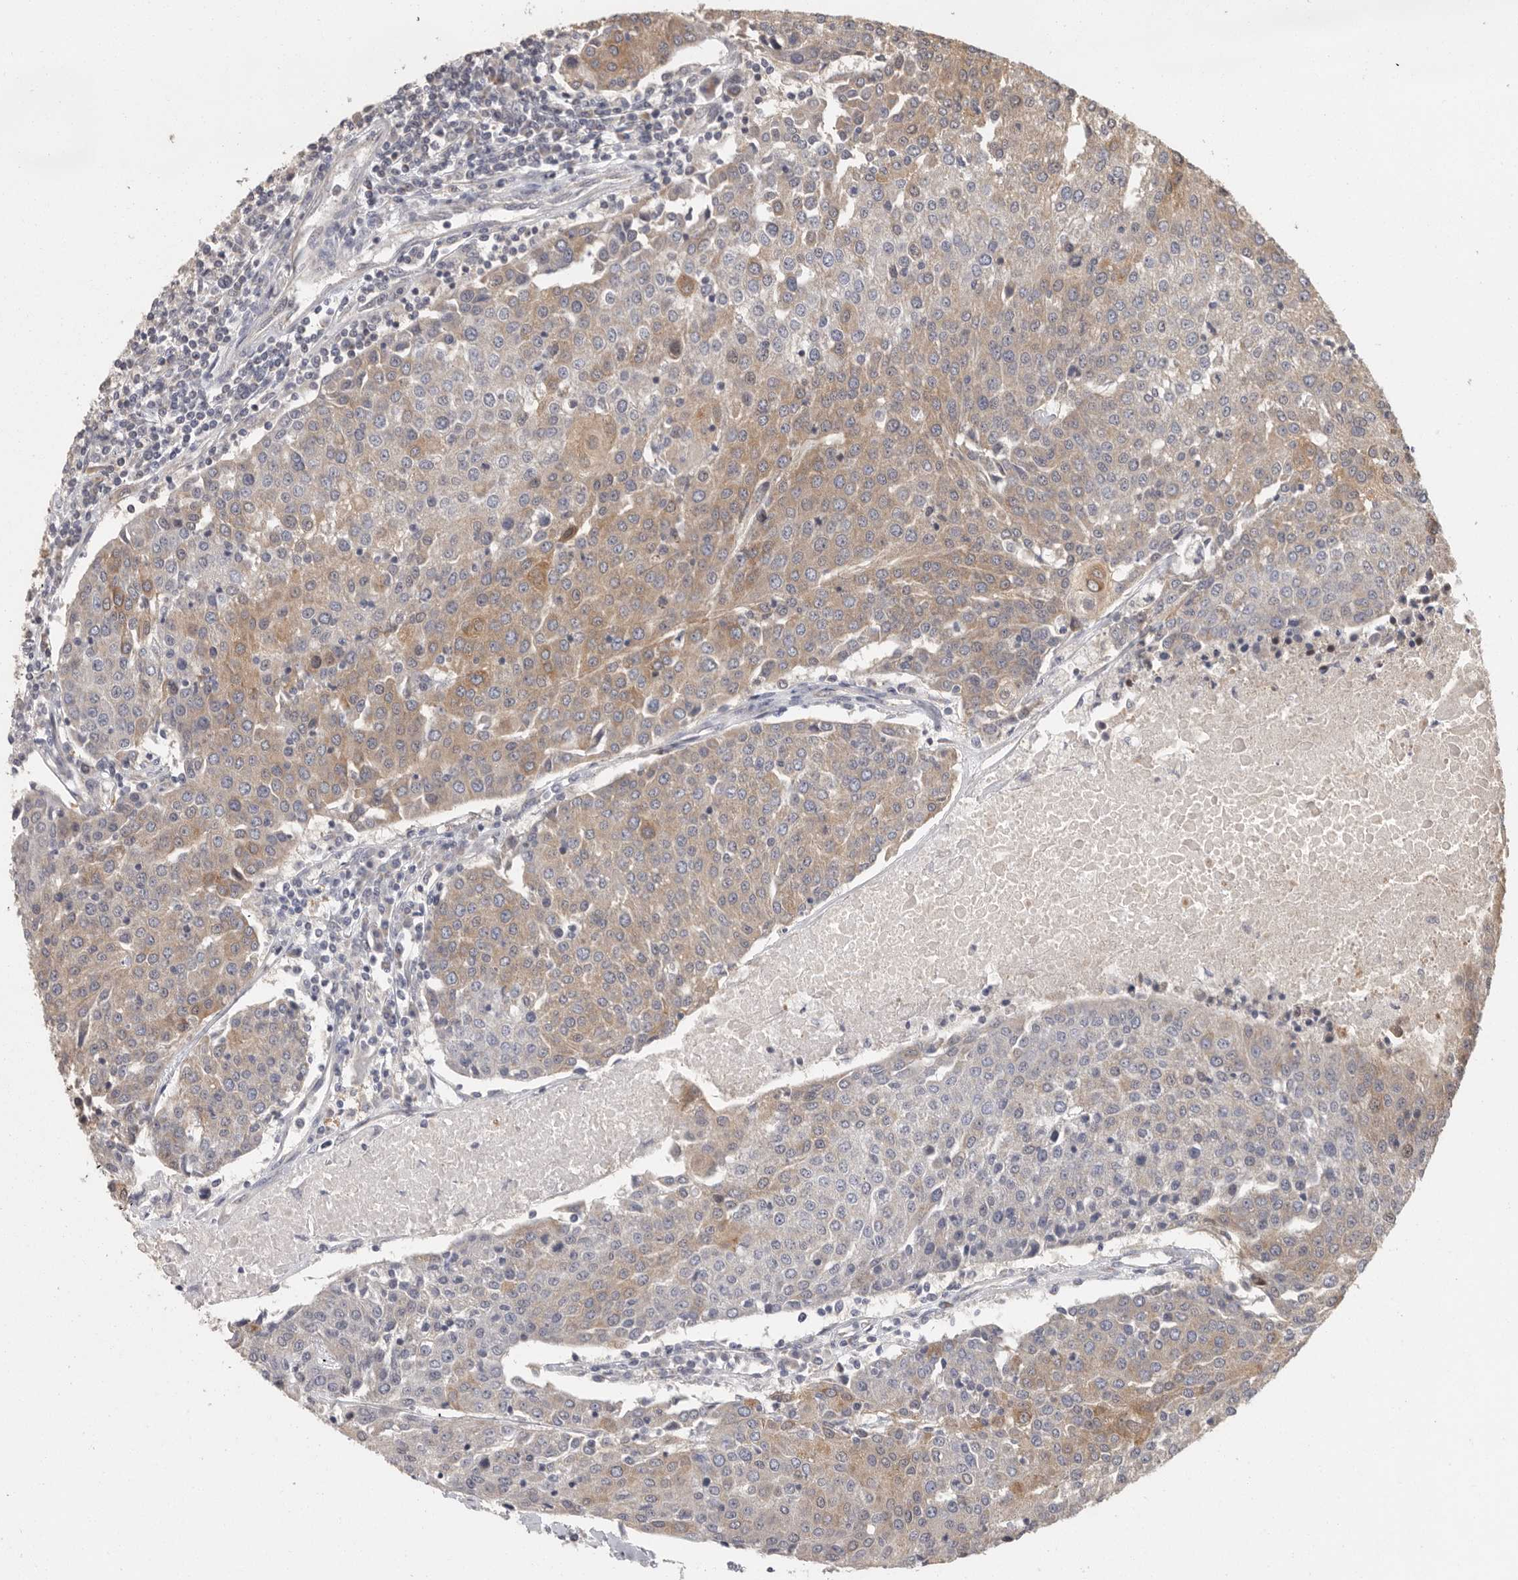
{"staining": {"intensity": "moderate", "quantity": "<25%", "location": "cytoplasmic/membranous"}, "tissue": "urothelial cancer", "cell_type": "Tumor cells", "image_type": "cancer", "snomed": [{"axis": "morphology", "description": "Urothelial carcinoma, High grade"}, {"axis": "topography", "description": "Urinary bladder"}], "caption": "This image demonstrates immunohistochemistry (IHC) staining of human urothelial cancer, with low moderate cytoplasmic/membranous expression in approximately <25% of tumor cells.", "gene": "BAIAP2", "patient": {"sex": "female", "age": 85}}